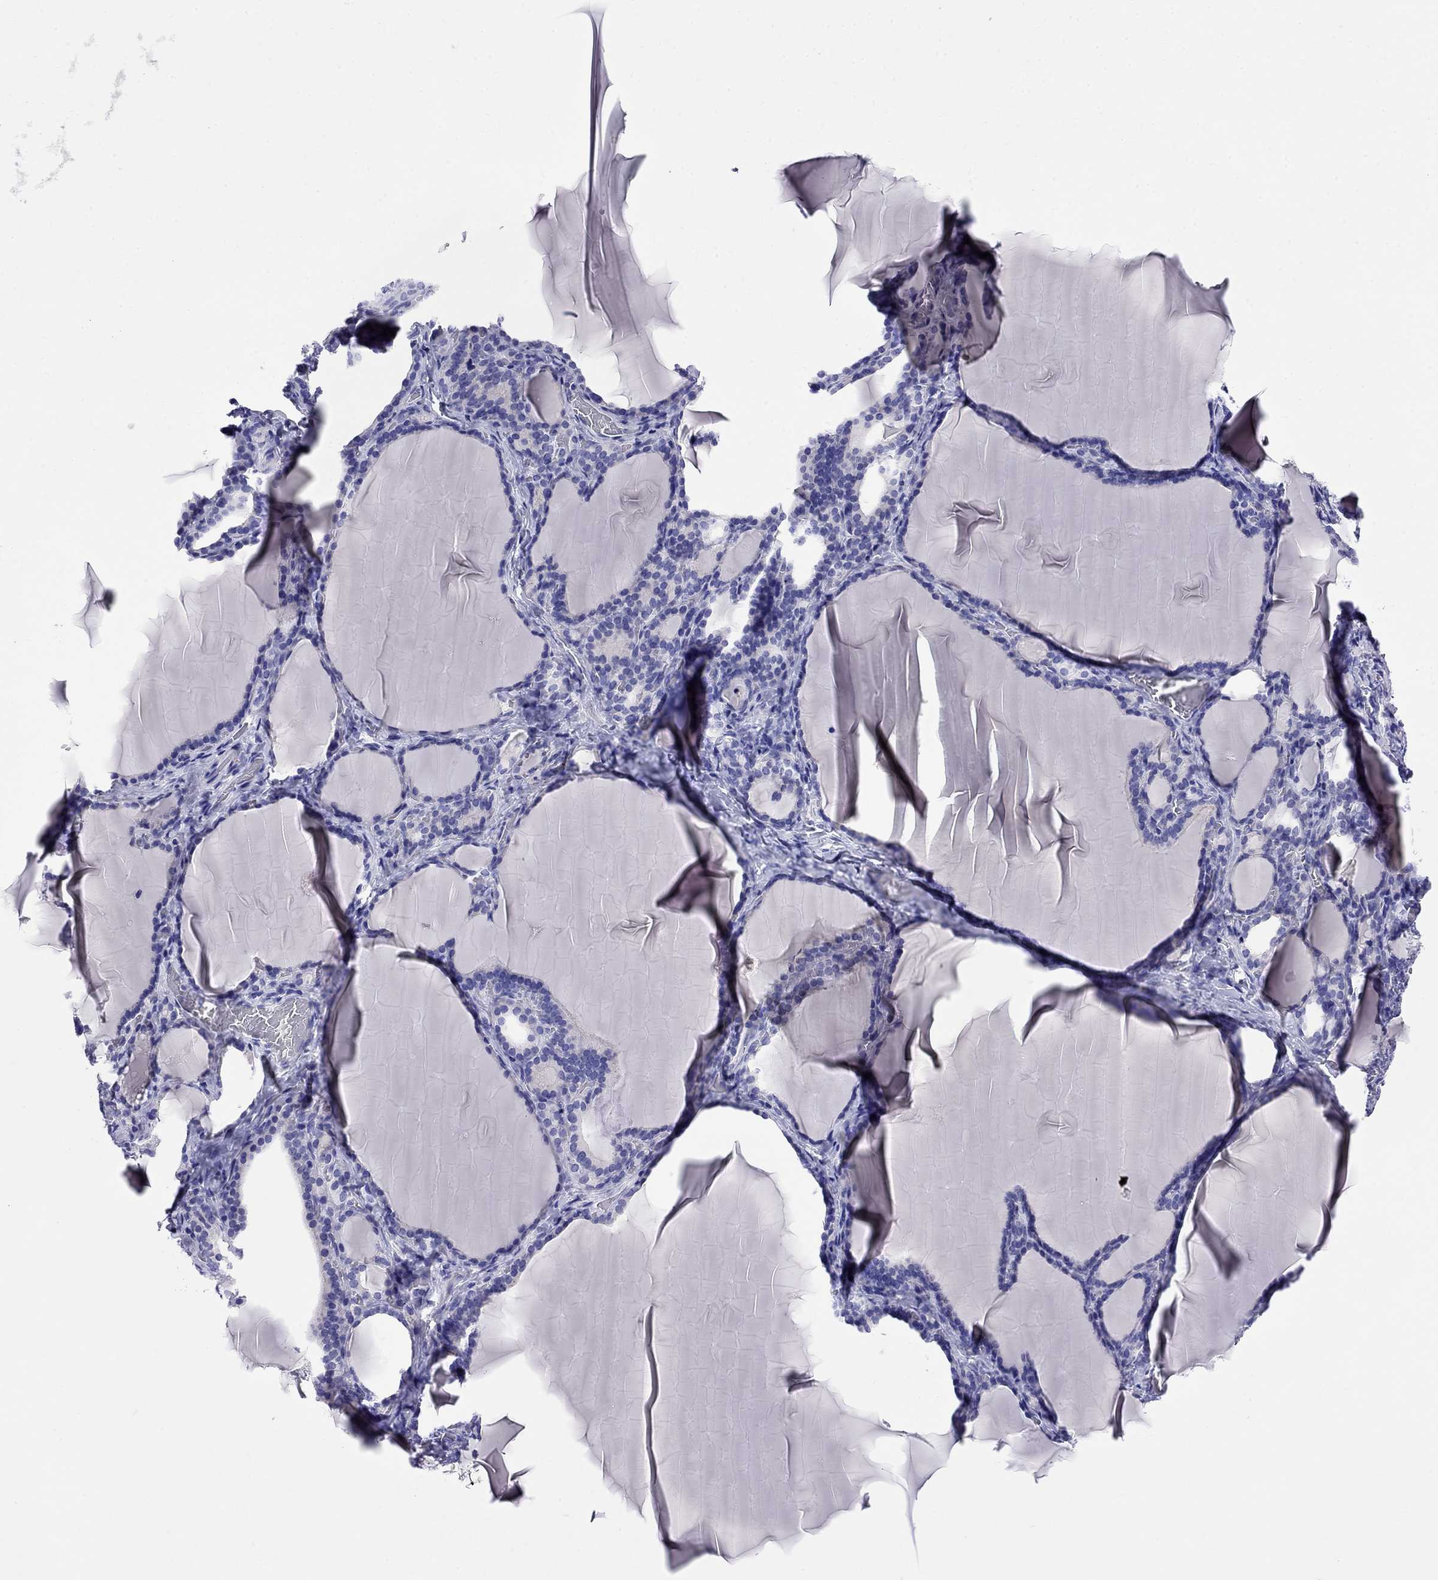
{"staining": {"intensity": "negative", "quantity": "none", "location": "none"}, "tissue": "thyroid gland", "cell_type": "Glandular cells", "image_type": "normal", "snomed": [{"axis": "morphology", "description": "Normal tissue, NOS"}, {"axis": "morphology", "description": "Hyperplasia, NOS"}, {"axis": "topography", "description": "Thyroid gland"}], "caption": "Protein analysis of normal thyroid gland demonstrates no significant expression in glandular cells.", "gene": "SCG2", "patient": {"sex": "female", "age": 27}}